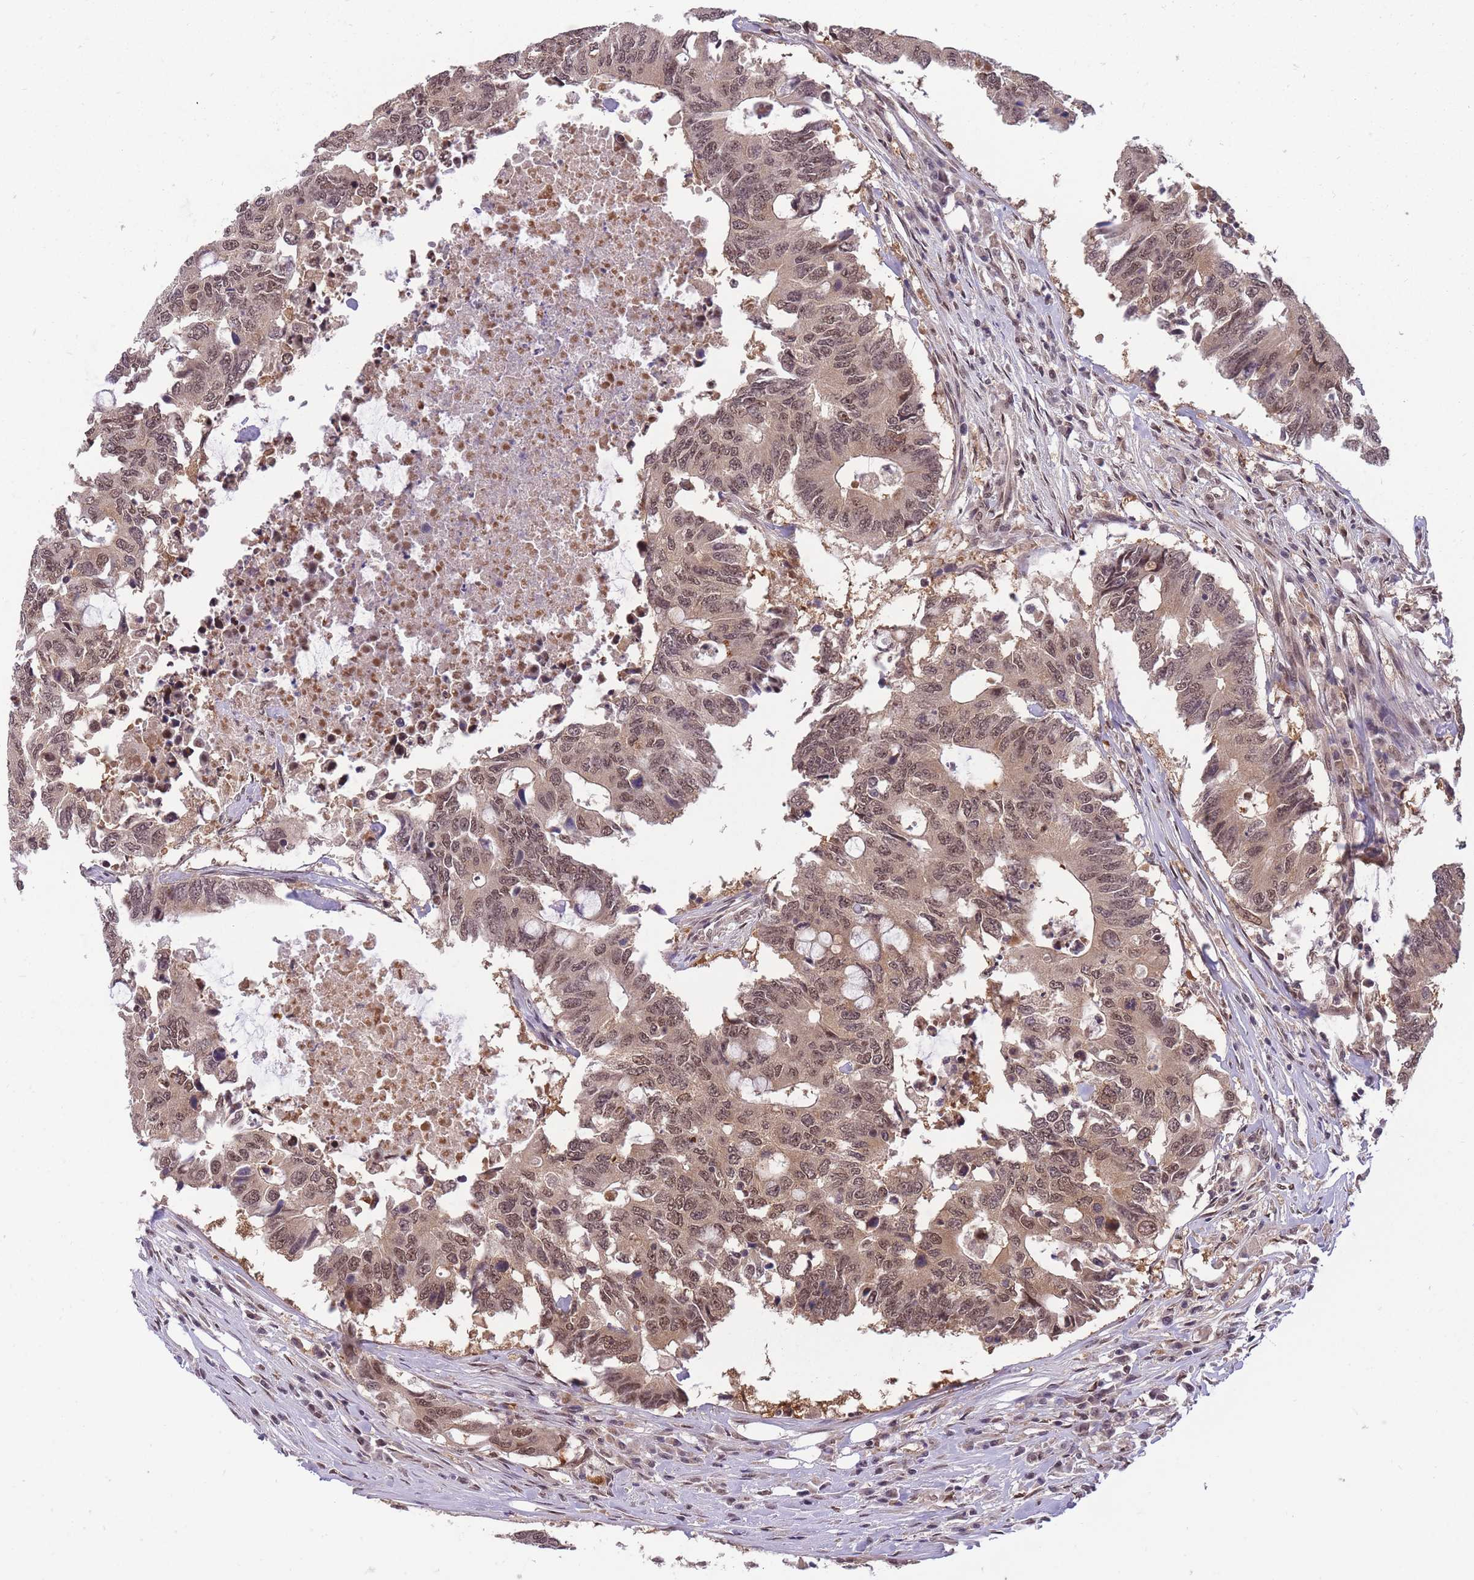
{"staining": {"intensity": "moderate", "quantity": ">75%", "location": "cytoplasmic/membranous,nuclear"}, "tissue": "colorectal cancer", "cell_type": "Tumor cells", "image_type": "cancer", "snomed": [{"axis": "morphology", "description": "Adenocarcinoma, NOS"}, {"axis": "topography", "description": "Colon"}], "caption": "Adenocarcinoma (colorectal) tissue exhibits moderate cytoplasmic/membranous and nuclear positivity in about >75% of tumor cells, visualized by immunohistochemistry. The staining was performed using DAB (3,3'-diaminobenzidine), with brown indicating positive protein expression. Nuclei are stained blue with hematoxylin.", "gene": "CDIP1", "patient": {"sex": "male", "age": 71}}